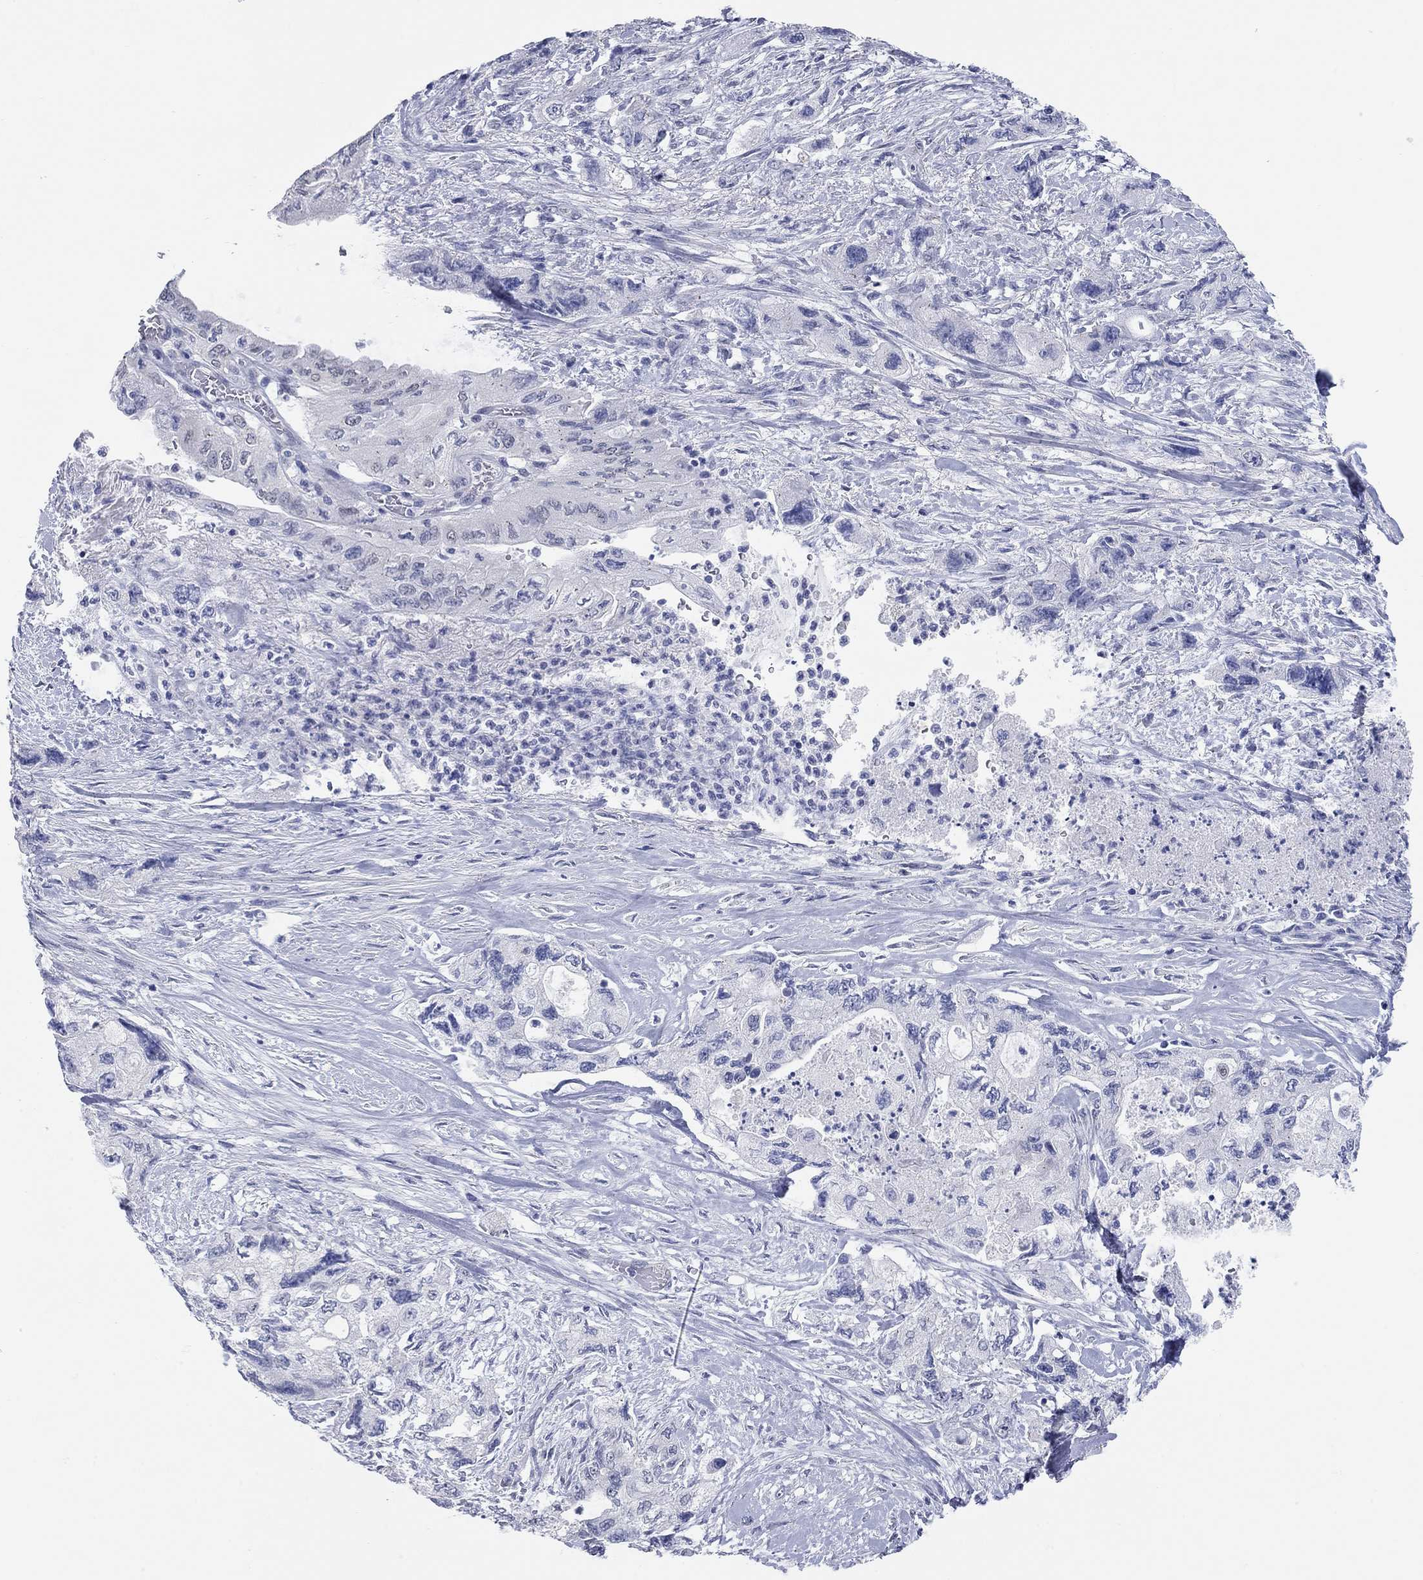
{"staining": {"intensity": "negative", "quantity": "none", "location": "none"}, "tissue": "pancreatic cancer", "cell_type": "Tumor cells", "image_type": "cancer", "snomed": [{"axis": "morphology", "description": "Adenocarcinoma, NOS"}, {"axis": "topography", "description": "Pancreas"}], "caption": "Immunohistochemistry of human pancreatic cancer displays no expression in tumor cells.", "gene": "WASF3", "patient": {"sex": "female", "age": 73}}